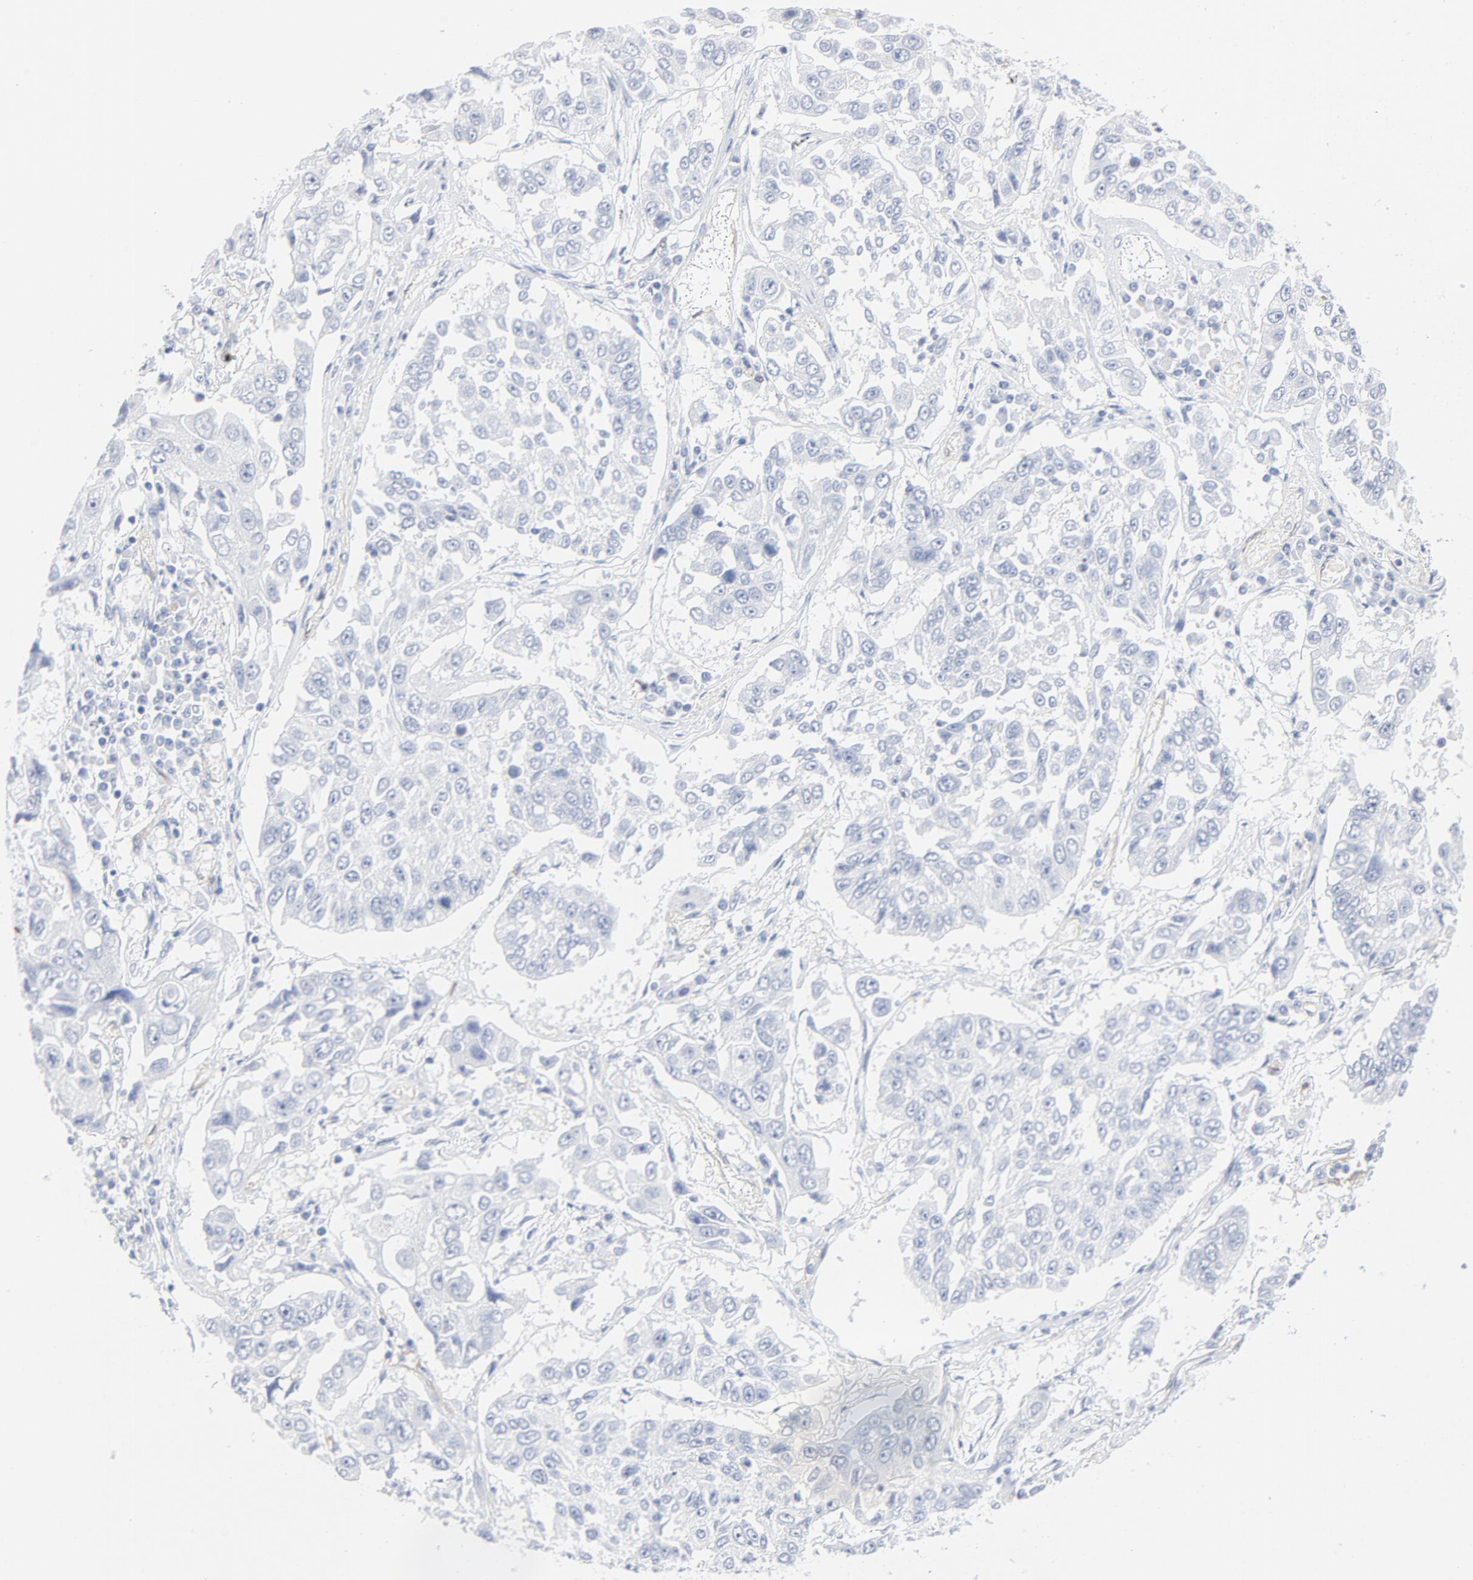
{"staining": {"intensity": "negative", "quantity": "none", "location": "none"}, "tissue": "lung cancer", "cell_type": "Tumor cells", "image_type": "cancer", "snomed": [{"axis": "morphology", "description": "Squamous cell carcinoma, NOS"}, {"axis": "topography", "description": "Lung"}], "caption": "There is no significant staining in tumor cells of squamous cell carcinoma (lung).", "gene": "SHANK3", "patient": {"sex": "male", "age": 71}}